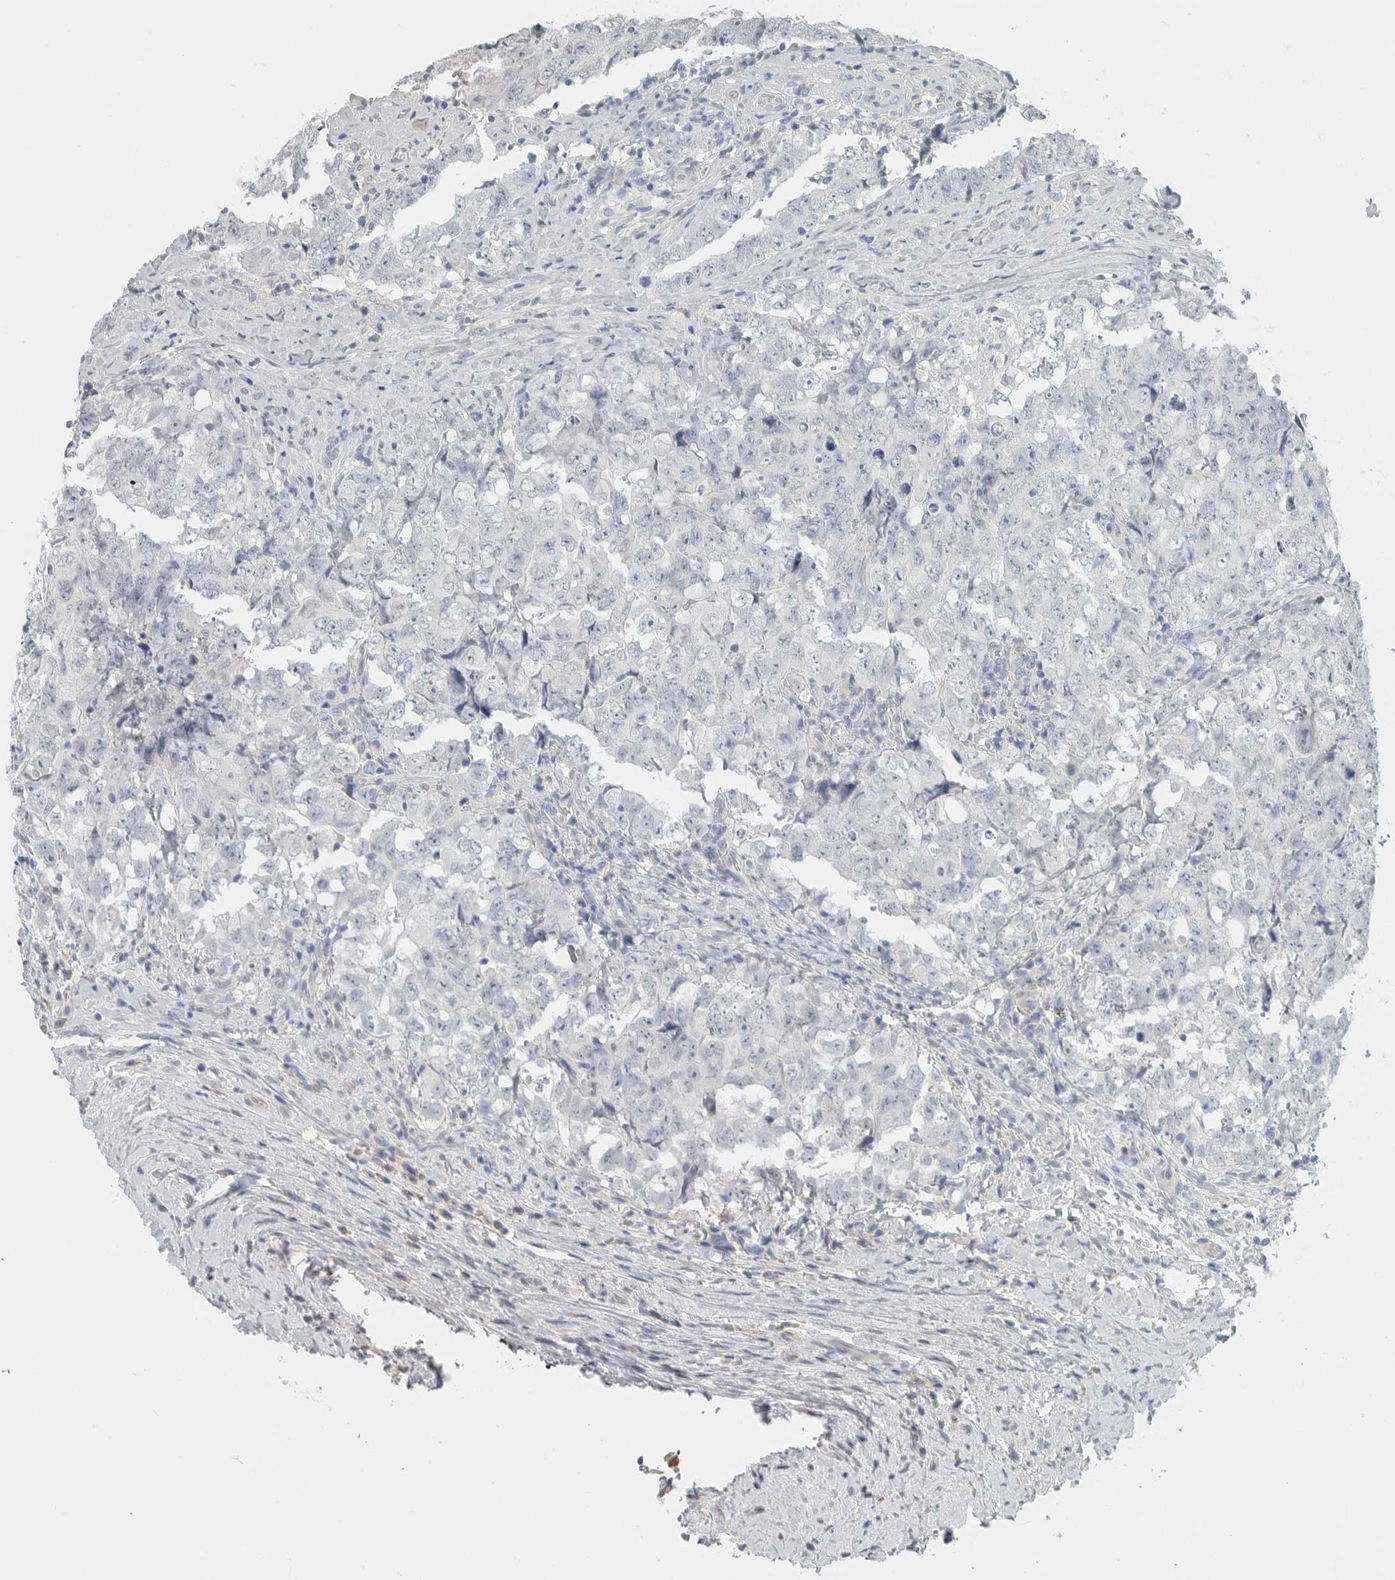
{"staining": {"intensity": "negative", "quantity": "none", "location": "none"}, "tissue": "testis cancer", "cell_type": "Tumor cells", "image_type": "cancer", "snomed": [{"axis": "morphology", "description": "Carcinoma, Embryonal, NOS"}, {"axis": "topography", "description": "Testis"}], "caption": "This is an IHC photomicrograph of human testis cancer. There is no positivity in tumor cells.", "gene": "PAM", "patient": {"sex": "male", "age": 26}}